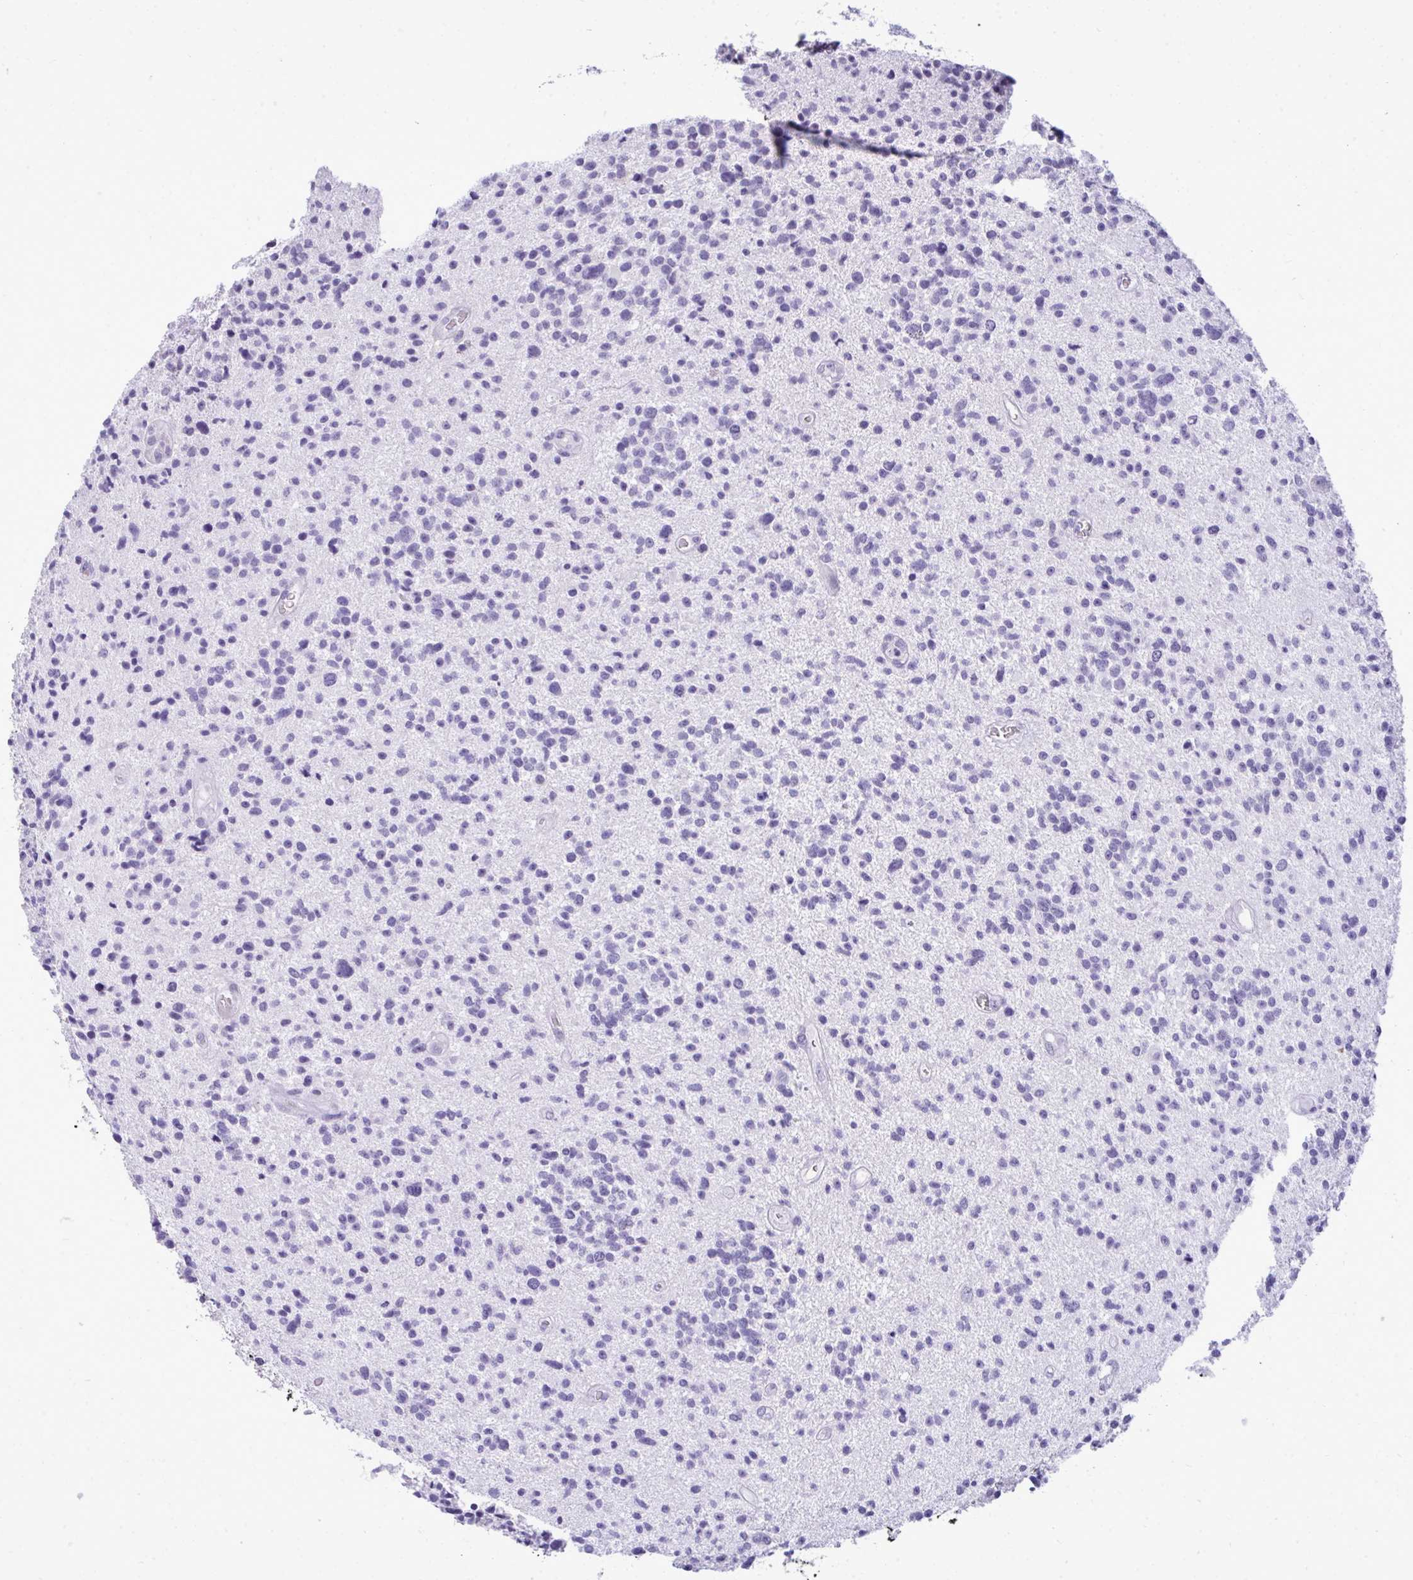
{"staining": {"intensity": "negative", "quantity": "none", "location": "none"}, "tissue": "glioma", "cell_type": "Tumor cells", "image_type": "cancer", "snomed": [{"axis": "morphology", "description": "Glioma, malignant, High grade"}, {"axis": "topography", "description": "Brain"}], "caption": "Image shows no significant protein staining in tumor cells of malignant high-grade glioma. (DAB (3,3'-diaminobenzidine) immunohistochemistry with hematoxylin counter stain).", "gene": "PRM2", "patient": {"sex": "male", "age": 29}}